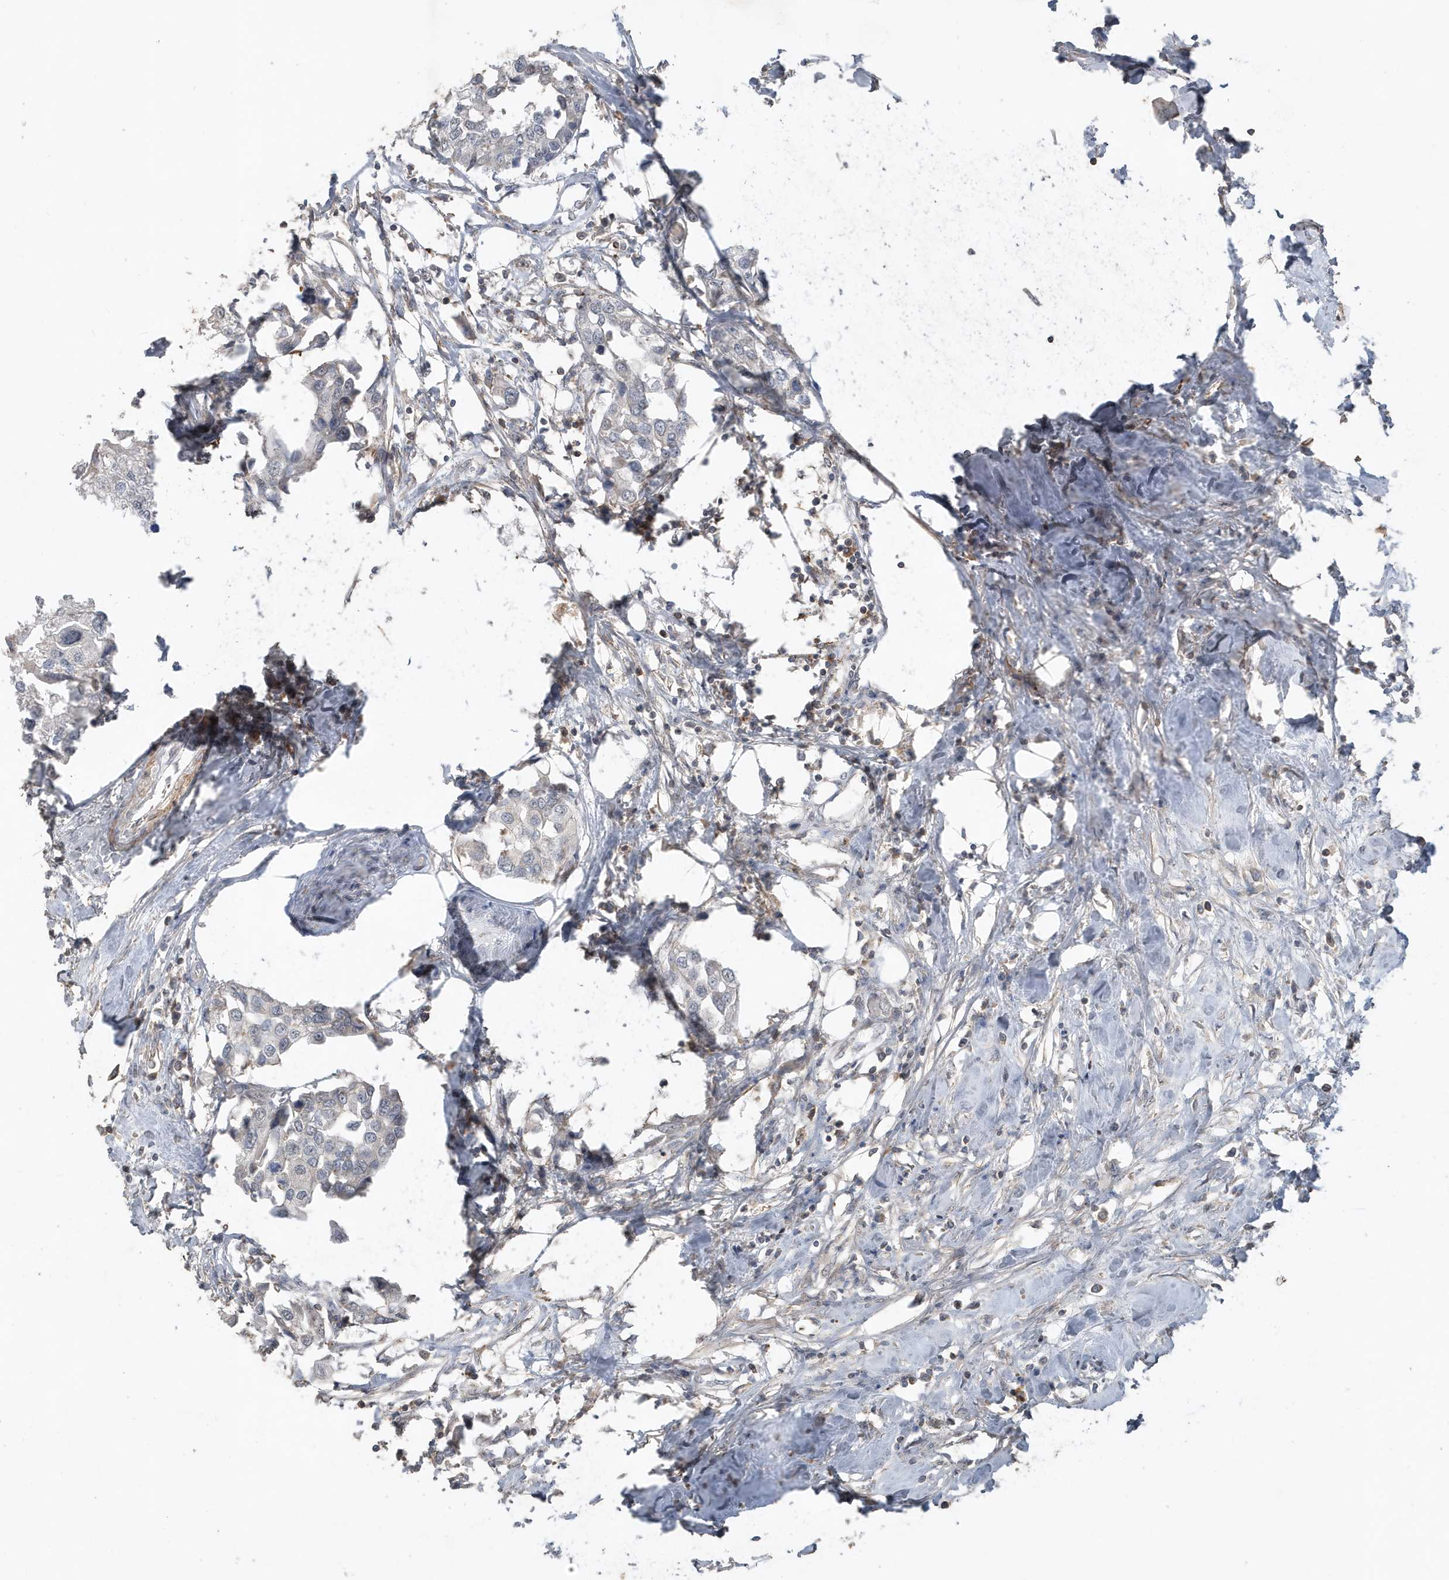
{"staining": {"intensity": "negative", "quantity": "none", "location": "none"}, "tissue": "urothelial cancer", "cell_type": "Tumor cells", "image_type": "cancer", "snomed": [{"axis": "morphology", "description": "Urothelial carcinoma, High grade"}, {"axis": "topography", "description": "Urinary bladder"}], "caption": "A high-resolution micrograph shows immunohistochemistry (IHC) staining of urothelial cancer, which reveals no significant positivity in tumor cells. Brightfield microscopy of immunohistochemistry stained with DAB (brown) and hematoxylin (blue), captured at high magnification.", "gene": "PRRT3", "patient": {"sex": "male", "age": 64}}